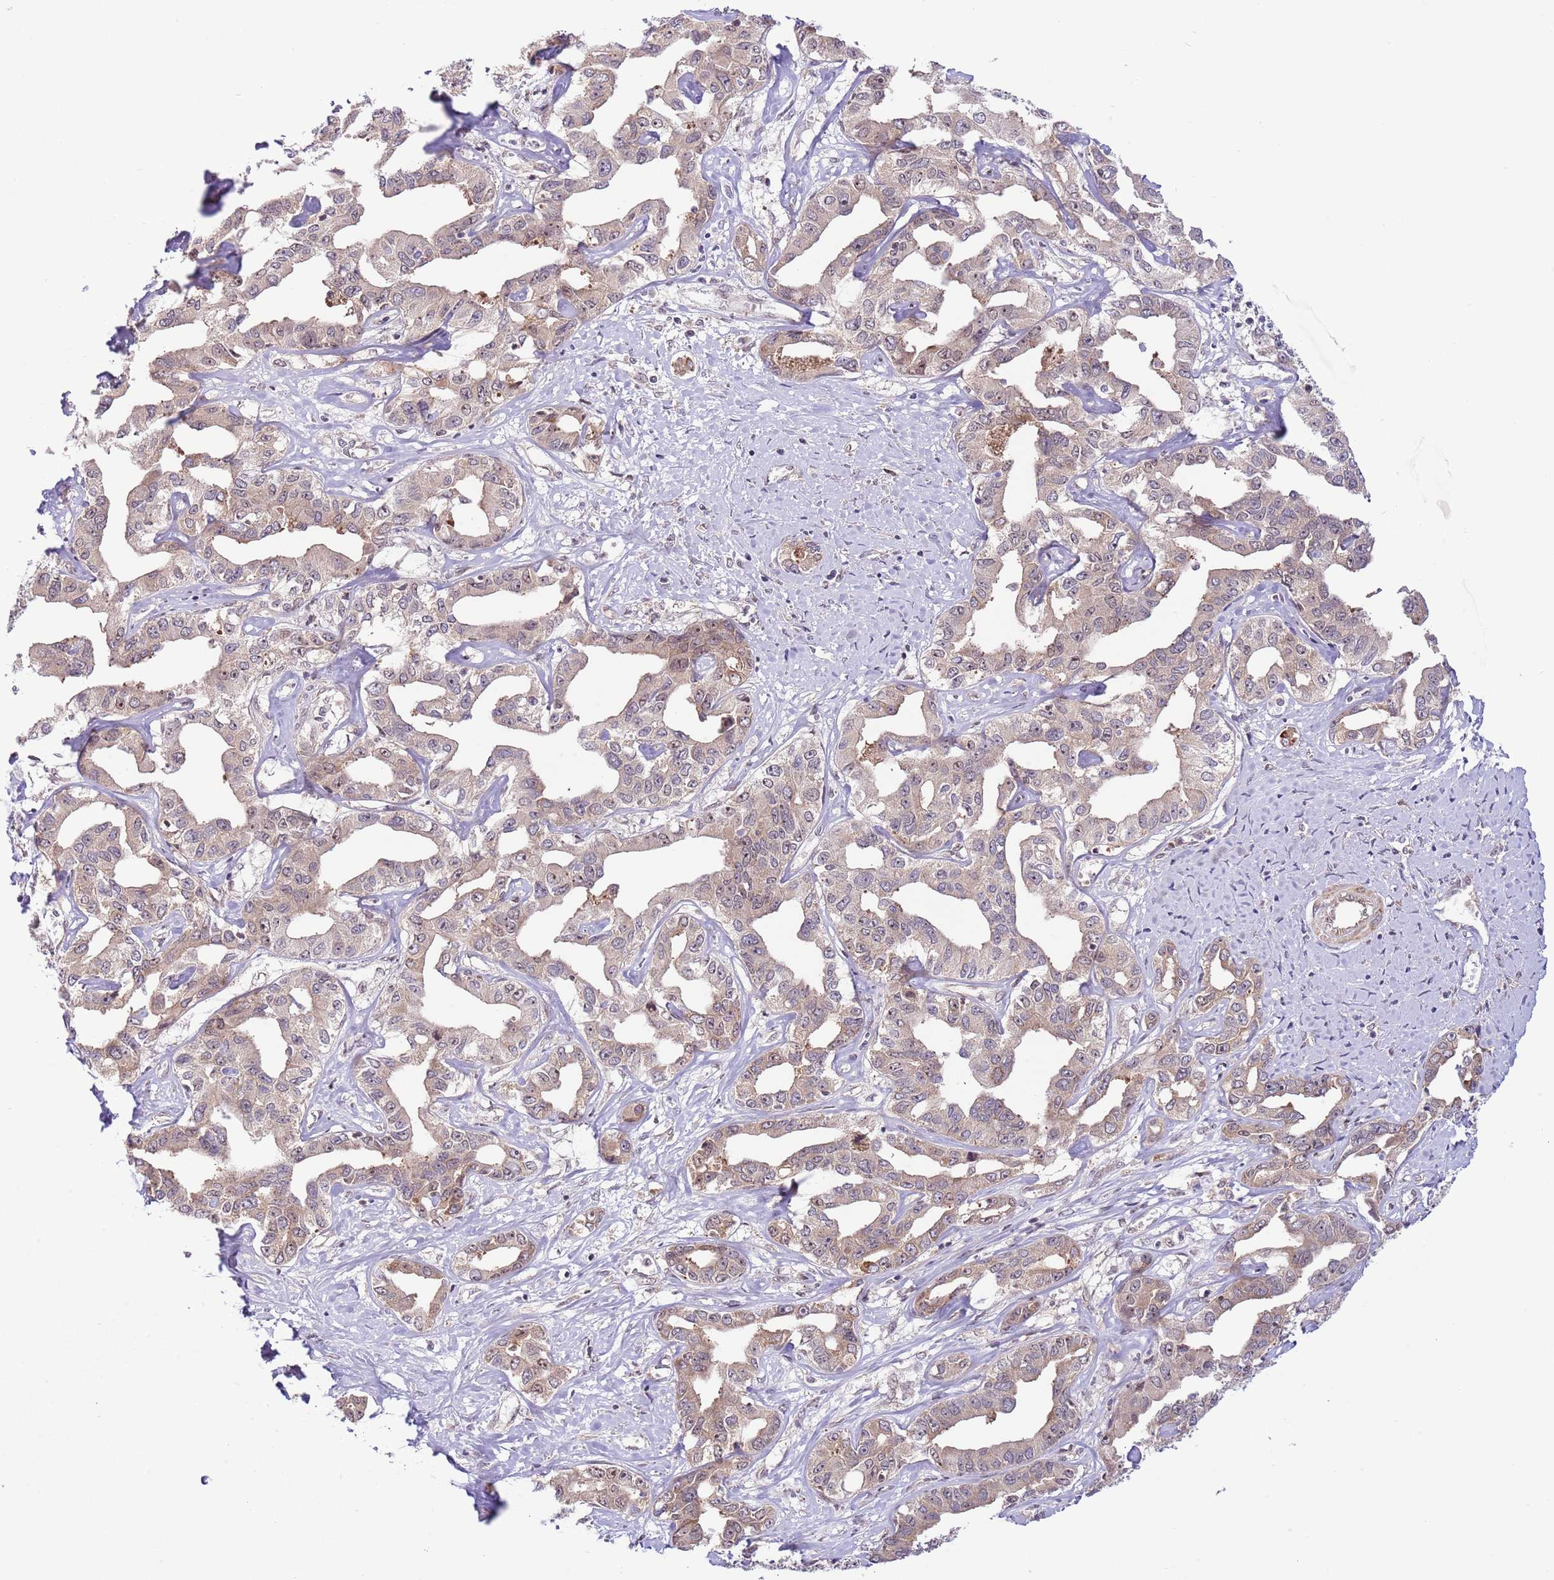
{"staining": {"intensity": "weak", "quantity": ">75%", "location": "cytoplasmic/membranous"}, "tissue": "liver cancer", "cell_type": "Tumor cells", "image_type": "cancer", "snomed": [{"axis": "morphology", "description": "Cholangiocarcinoma"}, {"axis": "topography", "description": "Liver"}], "caption": "Immunohistochemistry (IHC) (DAB) staining of human liver cancer (cholangiocarcinoma) shows weak cytoplasmic/membranous protein positivity in approximately >75% of tumor cells.", "gene": "CHD1", "patient": {"sex": "male", "age": 59}}